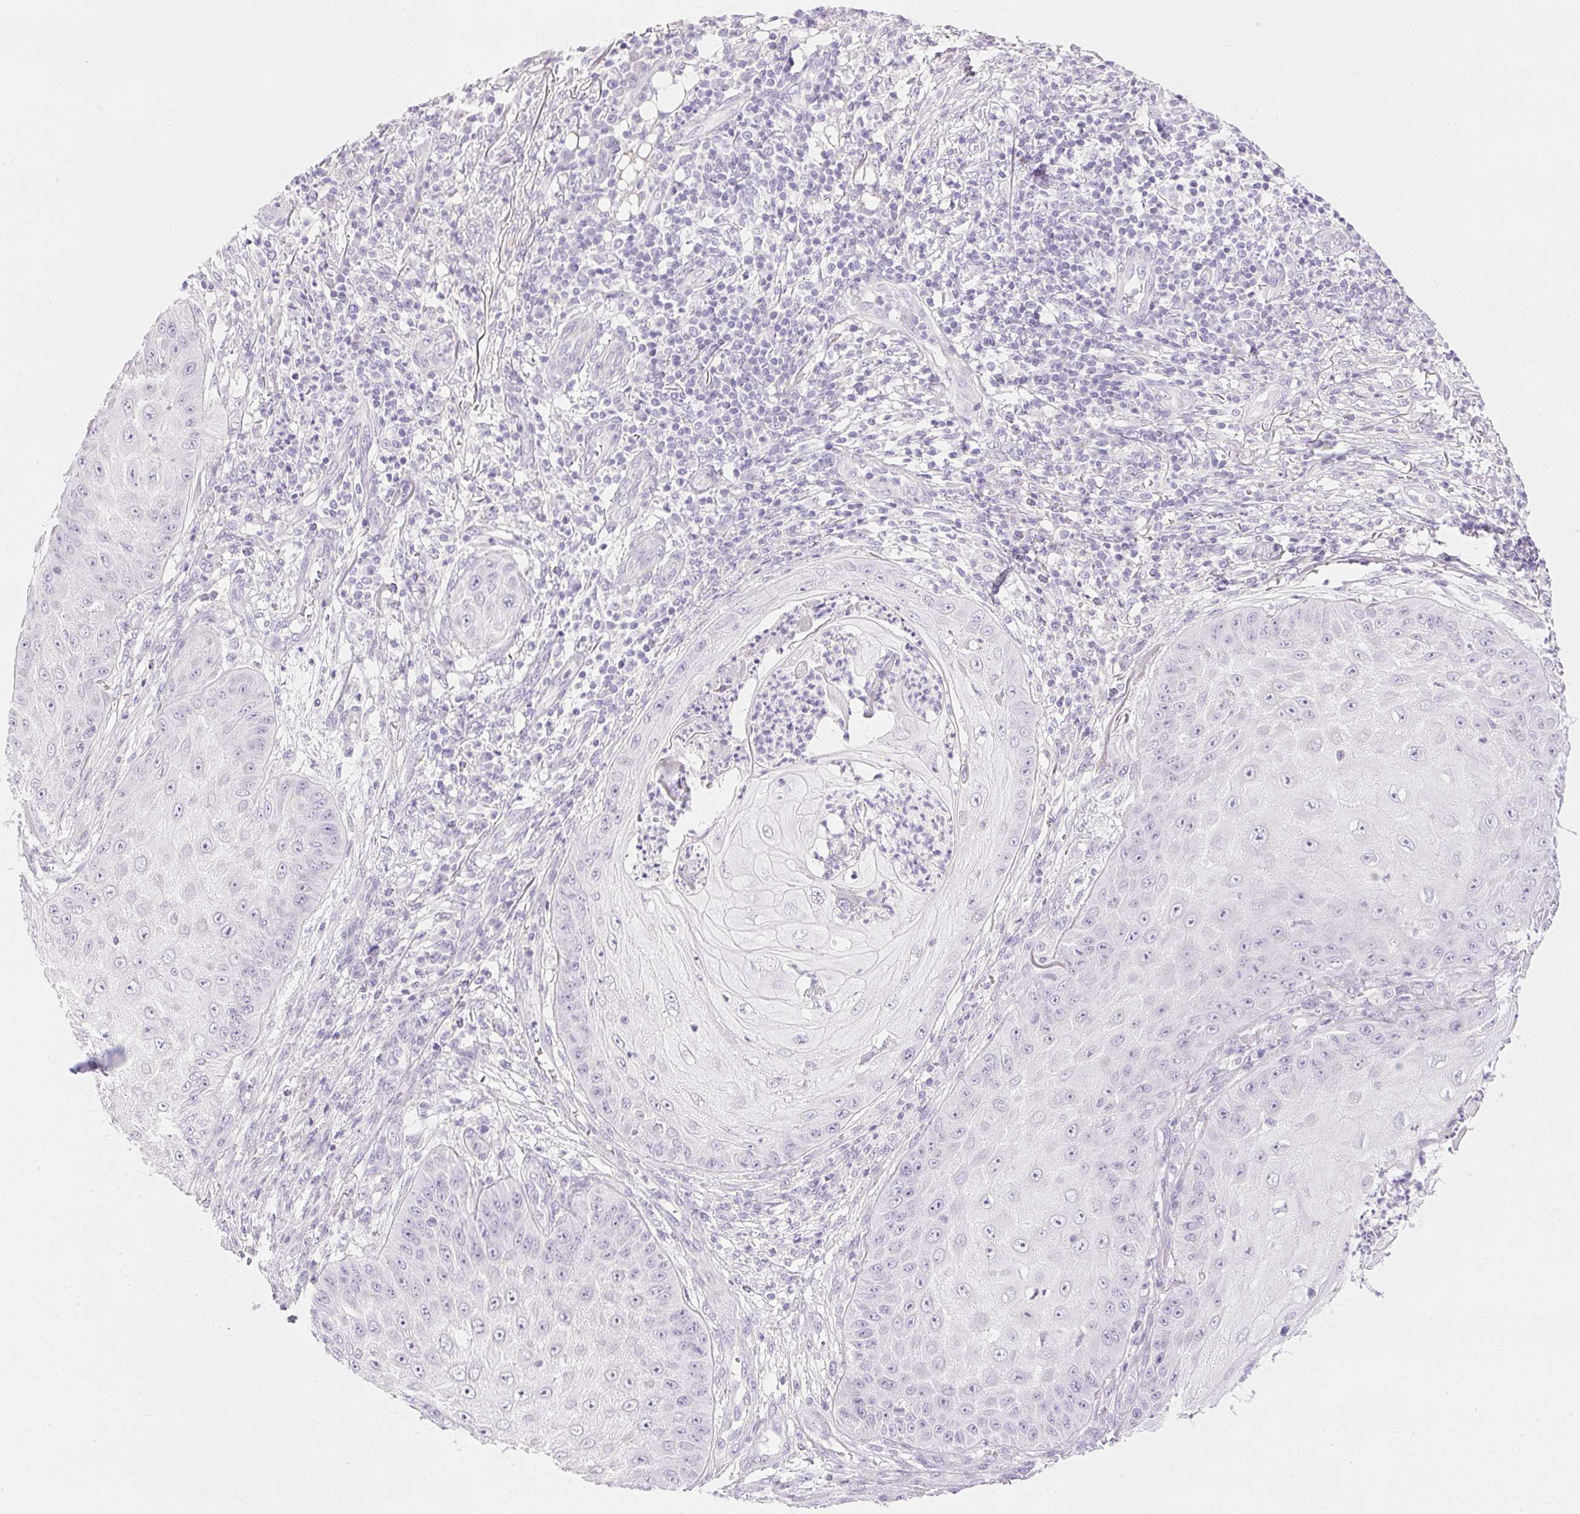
{"staining": {"intensity": "negative", "quantity": "none", "location": "none"}, "tissue": "skin cancer", "cell_type": "Tumor cells", "image_type": "cancer", "snomed": [{"axis": "morphology", "description": "Squamous cell carcinoma, NOS"}, {"axis": "topography", "description": "Skin"}], "caption": "A micrograph of skin cancer stained for a protein shows no brown staining in tumor cells. (DAB (3,3'-diaminobenzidine) immunohistochemistry visualized using brightfield microscopy, high magnification).", "gene": "CTRL", "patient": {"sex": "male", "age": 70}}